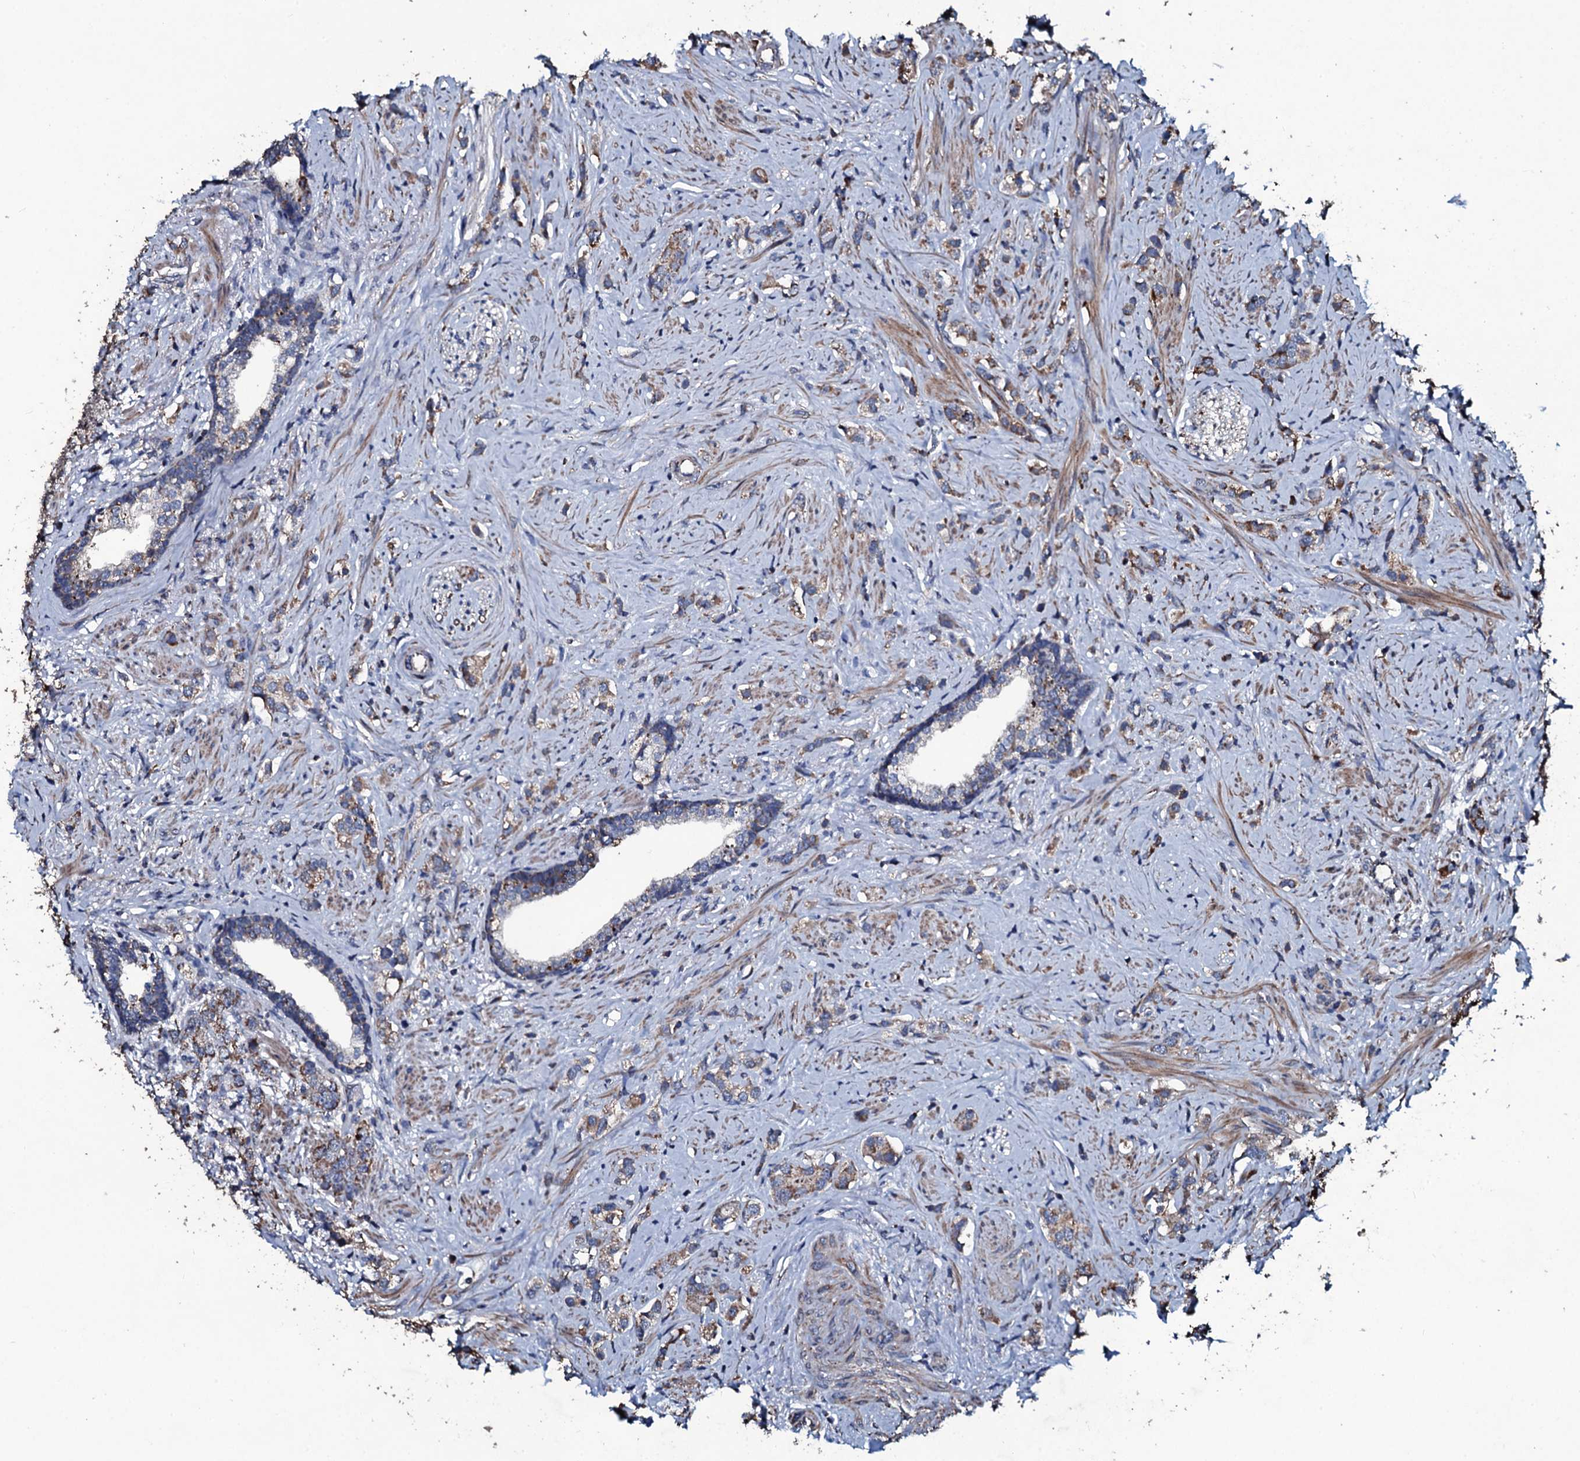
{"staining": {"intensity": "moderate", "quantity": ">75%", "location": "cytoplasmic/membranous"}, "tissue": "prostate cancer", "cell_type": "Tumor cells", "image_type": "cancer", "snomed": [{"axis": "morphology", "description": "Adenocarcinoma, High grade"}, {"axis": "topography", "description": "Prostate"}], "caption": "Immunohistochemistry (IHC) (DAB) staining of prostate cancer (adenocarcinoma (high-grade)) exhibits moderate cytoplasmic/membranous protein positivity in approximately >75% of tumor cells. Nuclei are stained in blue.", "gene": "DYNC2I2", "patient": {"sex": "male", "age": 63}}